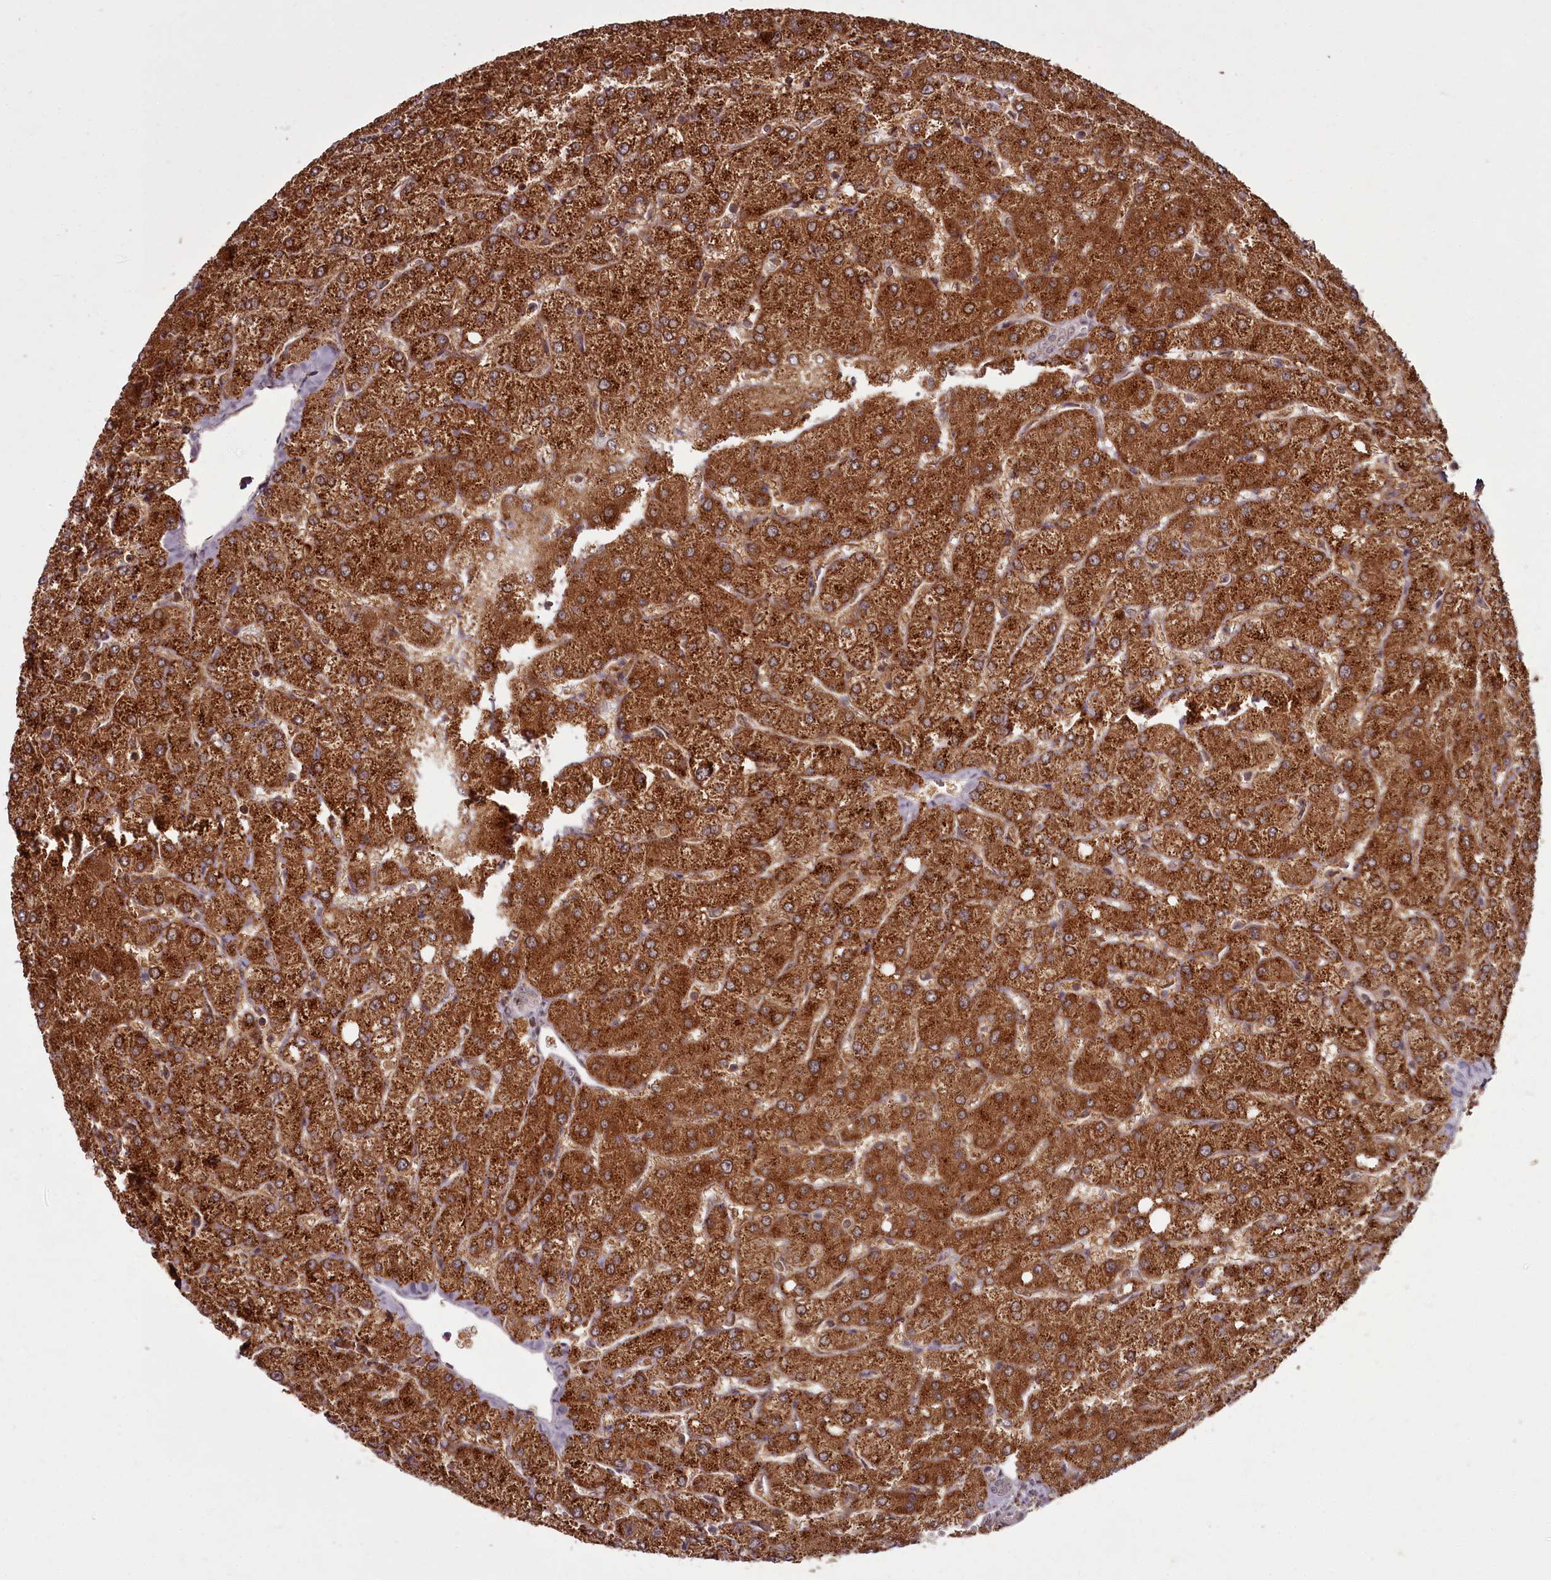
{"staining": {"intensity": "negative", "quantity": "none", "location": "none"}, "tissue": "liver", "cell_type": "Cholangiocytes", "image_type": "normal", "snomed": [{"axis": "morphology", "description": "Normal tissue, NOS"}, {"axis": "topography", "description": "Liver"}], "caption": "Image shows no protein positivity in cholangiocytes of unremarkable liver.", "gene": "PCBP2", "patient": {"sex": "female", "age": 54}}